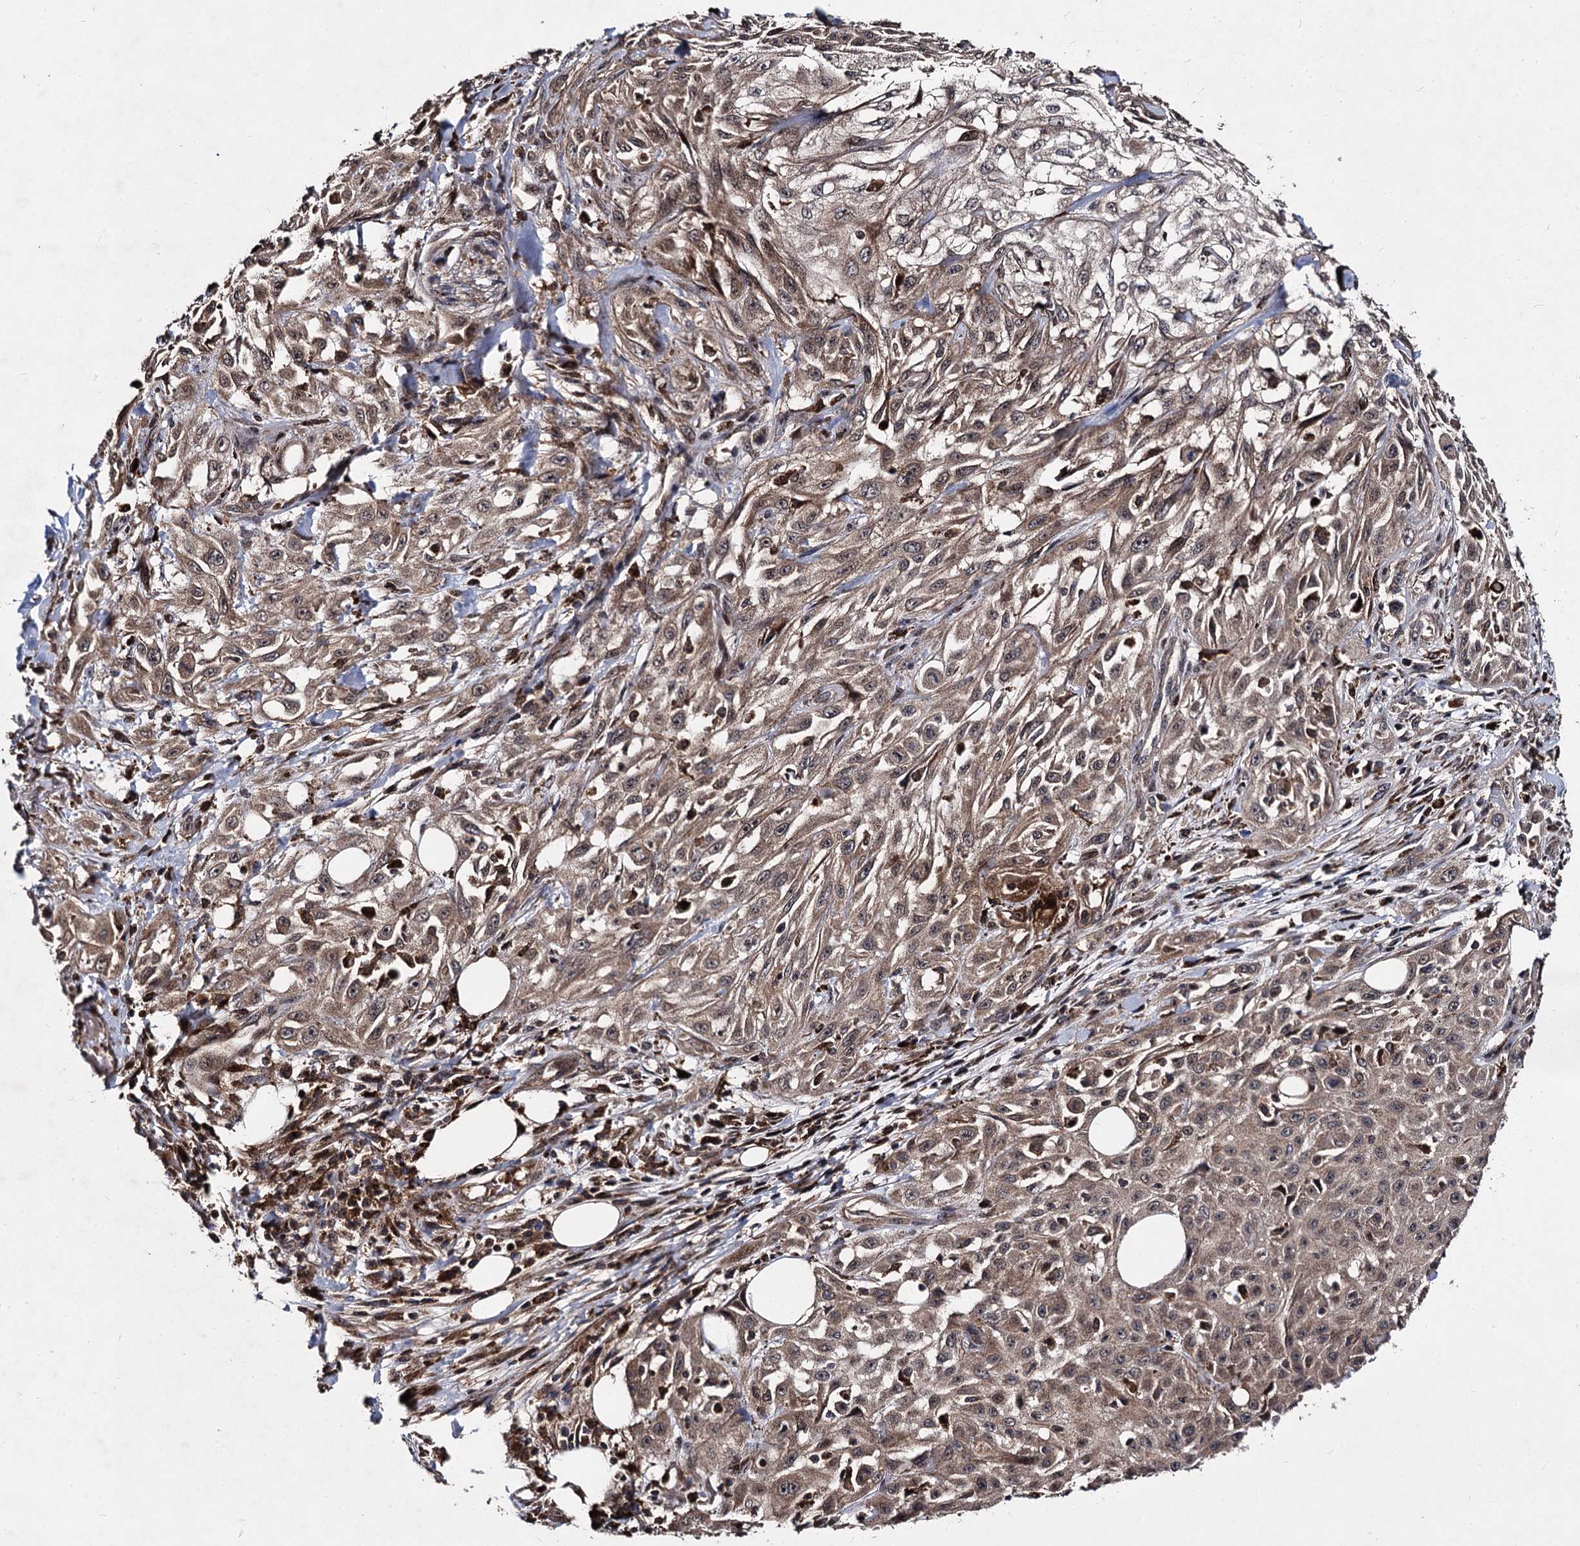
{"staining": {"intensity": "weak", "quantity": ">75%", "location": "cytoplasmic/membranous"}, "tissue": "skin cancer", "cell_type": "Tumor cells", "image_type": "cancer", "snomed": [{"axis": "morphology", "description": "Squamous cell carcinoma, NOS"}, {"axis": "morphology", "description": "Squamous cell carcinoma, metastatic, NOS"}, {"axis": "topography", "description": "Skin"}, {"axis": "topography", "description": "Lymph node"}], "caption": "IHC of human skin cancer (metastatic squamous cell carcinoma) displays low levels of weak cytoplasmic/membranous expression in approximately >75% of tumor cells.", "gene": "BCL2L2", "patient": {"sex": "male", "age": 75}}